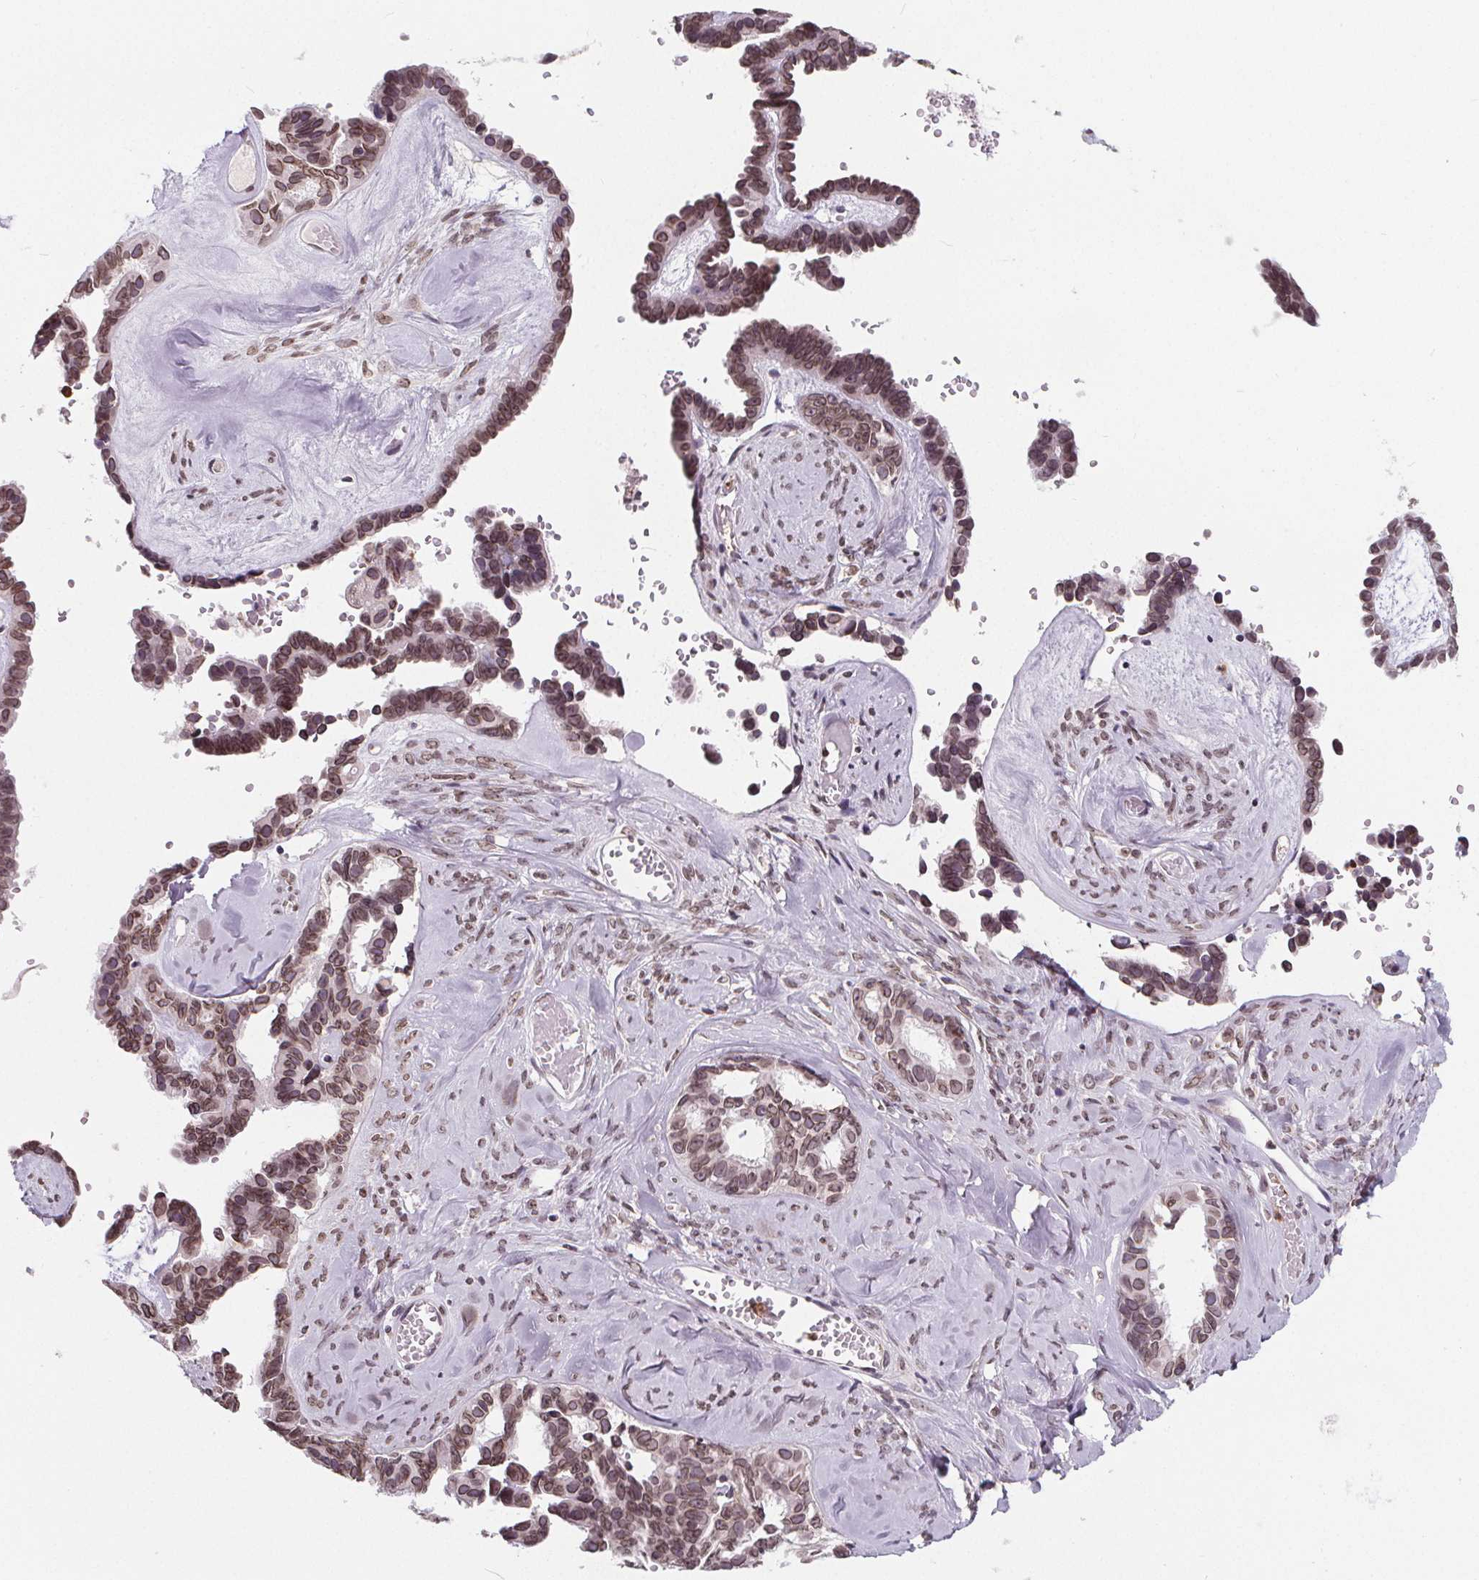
{"staining": {"intensity": "weak", "quantity": ">75%", "location": "cytoplasmic/membranous,nuclear"}, "tissue": "ovarian cancer", "cell_type": "Tumor cells", "image_type": "cancer", "snomed": [{"axis": "morphology", "description": "Cystadenocarcinoma, serous, NOS"}, {"axis": "topography", "description": "Ovary"}], "caption": "Ovarian serous cystadenocarcinoma was stained to show a protein in brown. There is low levels of weak cytoplasmic/membranous and nuclear positivity in approximately >75% of tumor cells.", "gene": "TTC39C", "patient": {"sex": "female", "age": 69}}